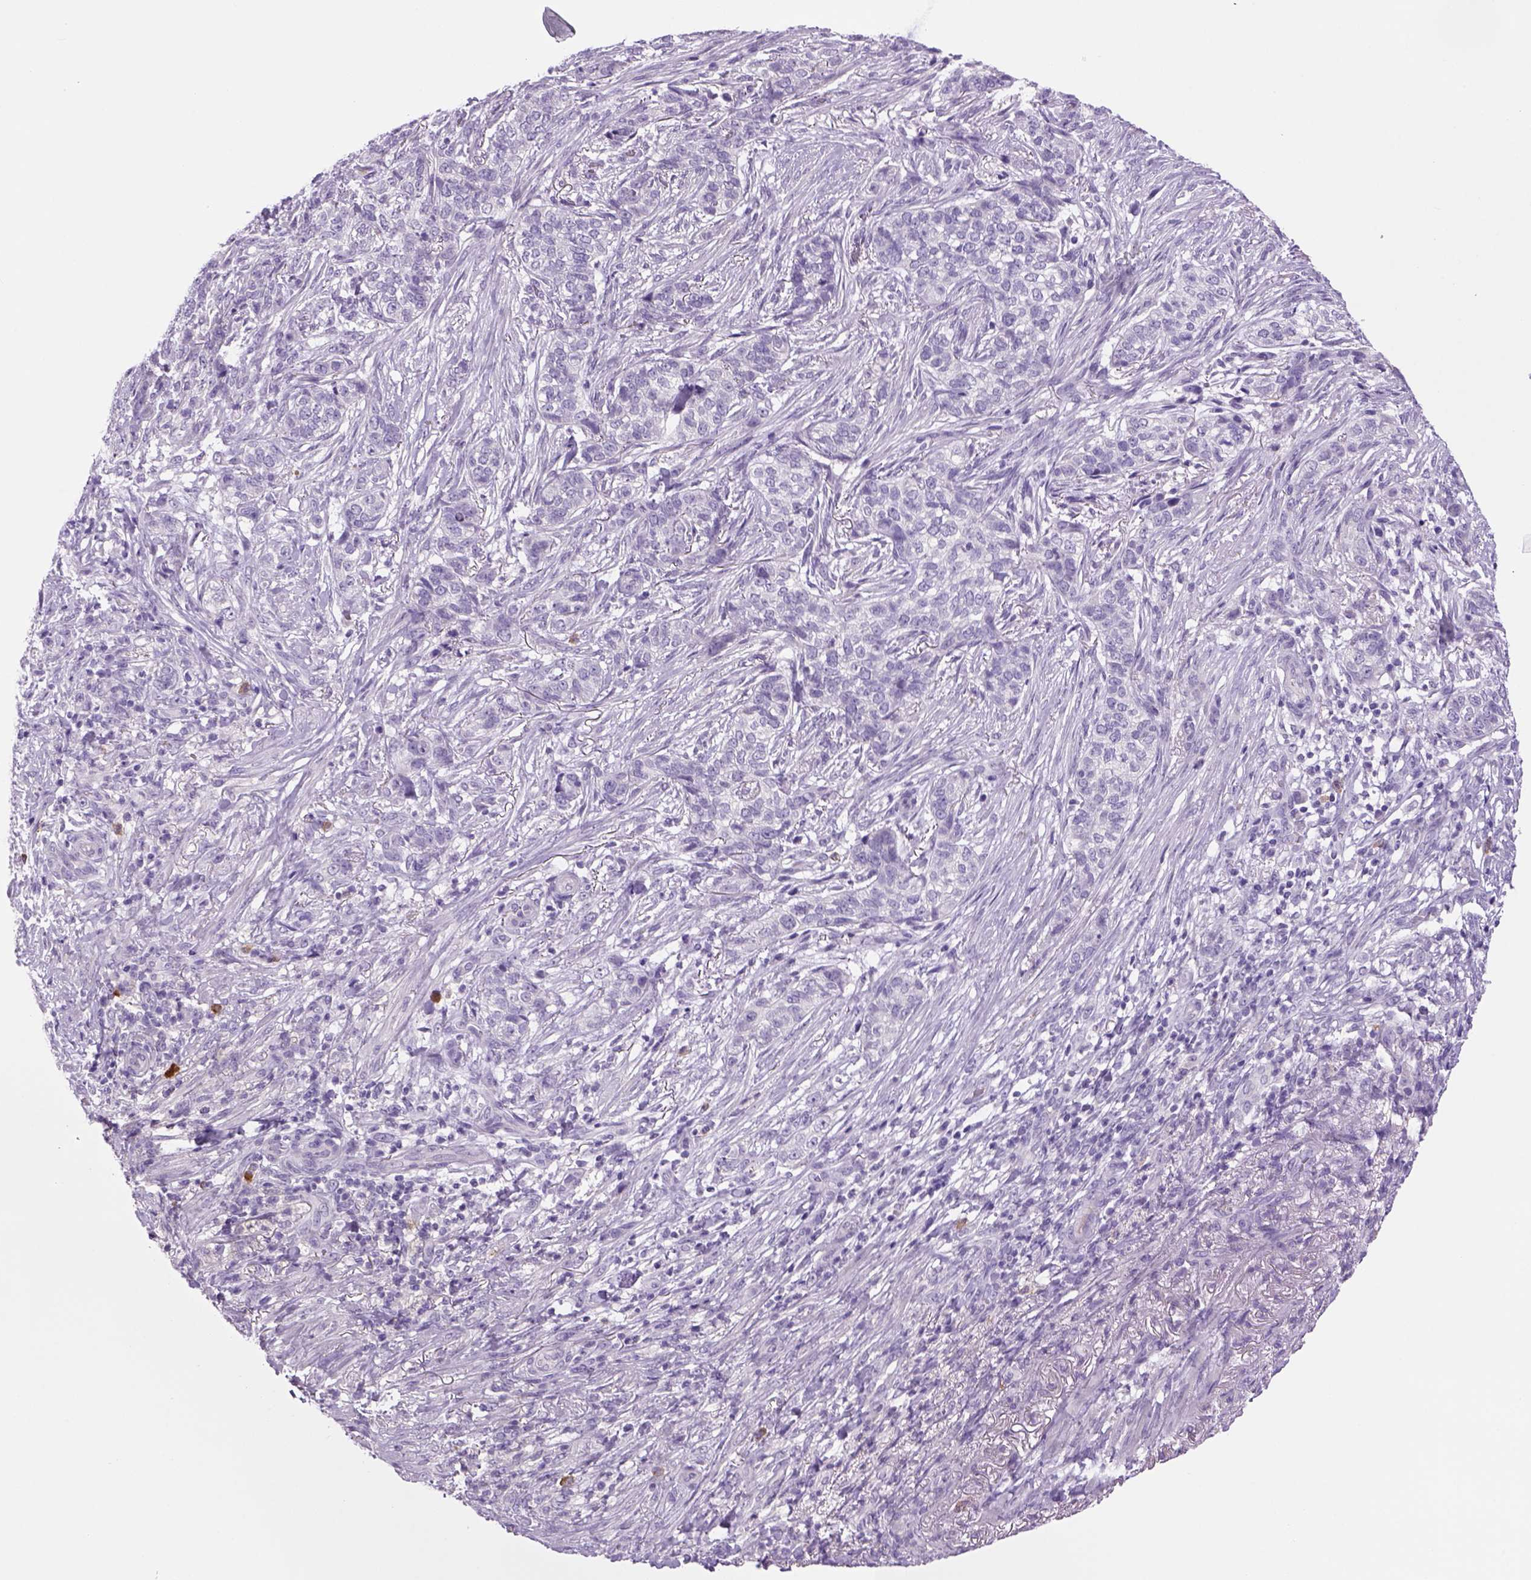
{"staining": {"intensity": "negative", "quantity": "none", "location": "none"}, "tissue": "skin cancer", "cell_type": "Tumor cells", "image_type": "cancer", "snomed": [{"axis": "morphology", "description": "Basal cell carcinoma"}, {"axis": "topography", "description": "Skin"}], "caption": "This is a photomicrograph of immunohistochemistry (IHC) staining of skin cancer (basal cell carcinoma), which shows no expression in tumor cells. Brightfield microscopy of immunohistochemistry (IHC) stained with DAB (brown) and hematoxylin (blue), captured at high magnification.", "gene": "DBH", "patient": {"sex": "female", "age": 69}}